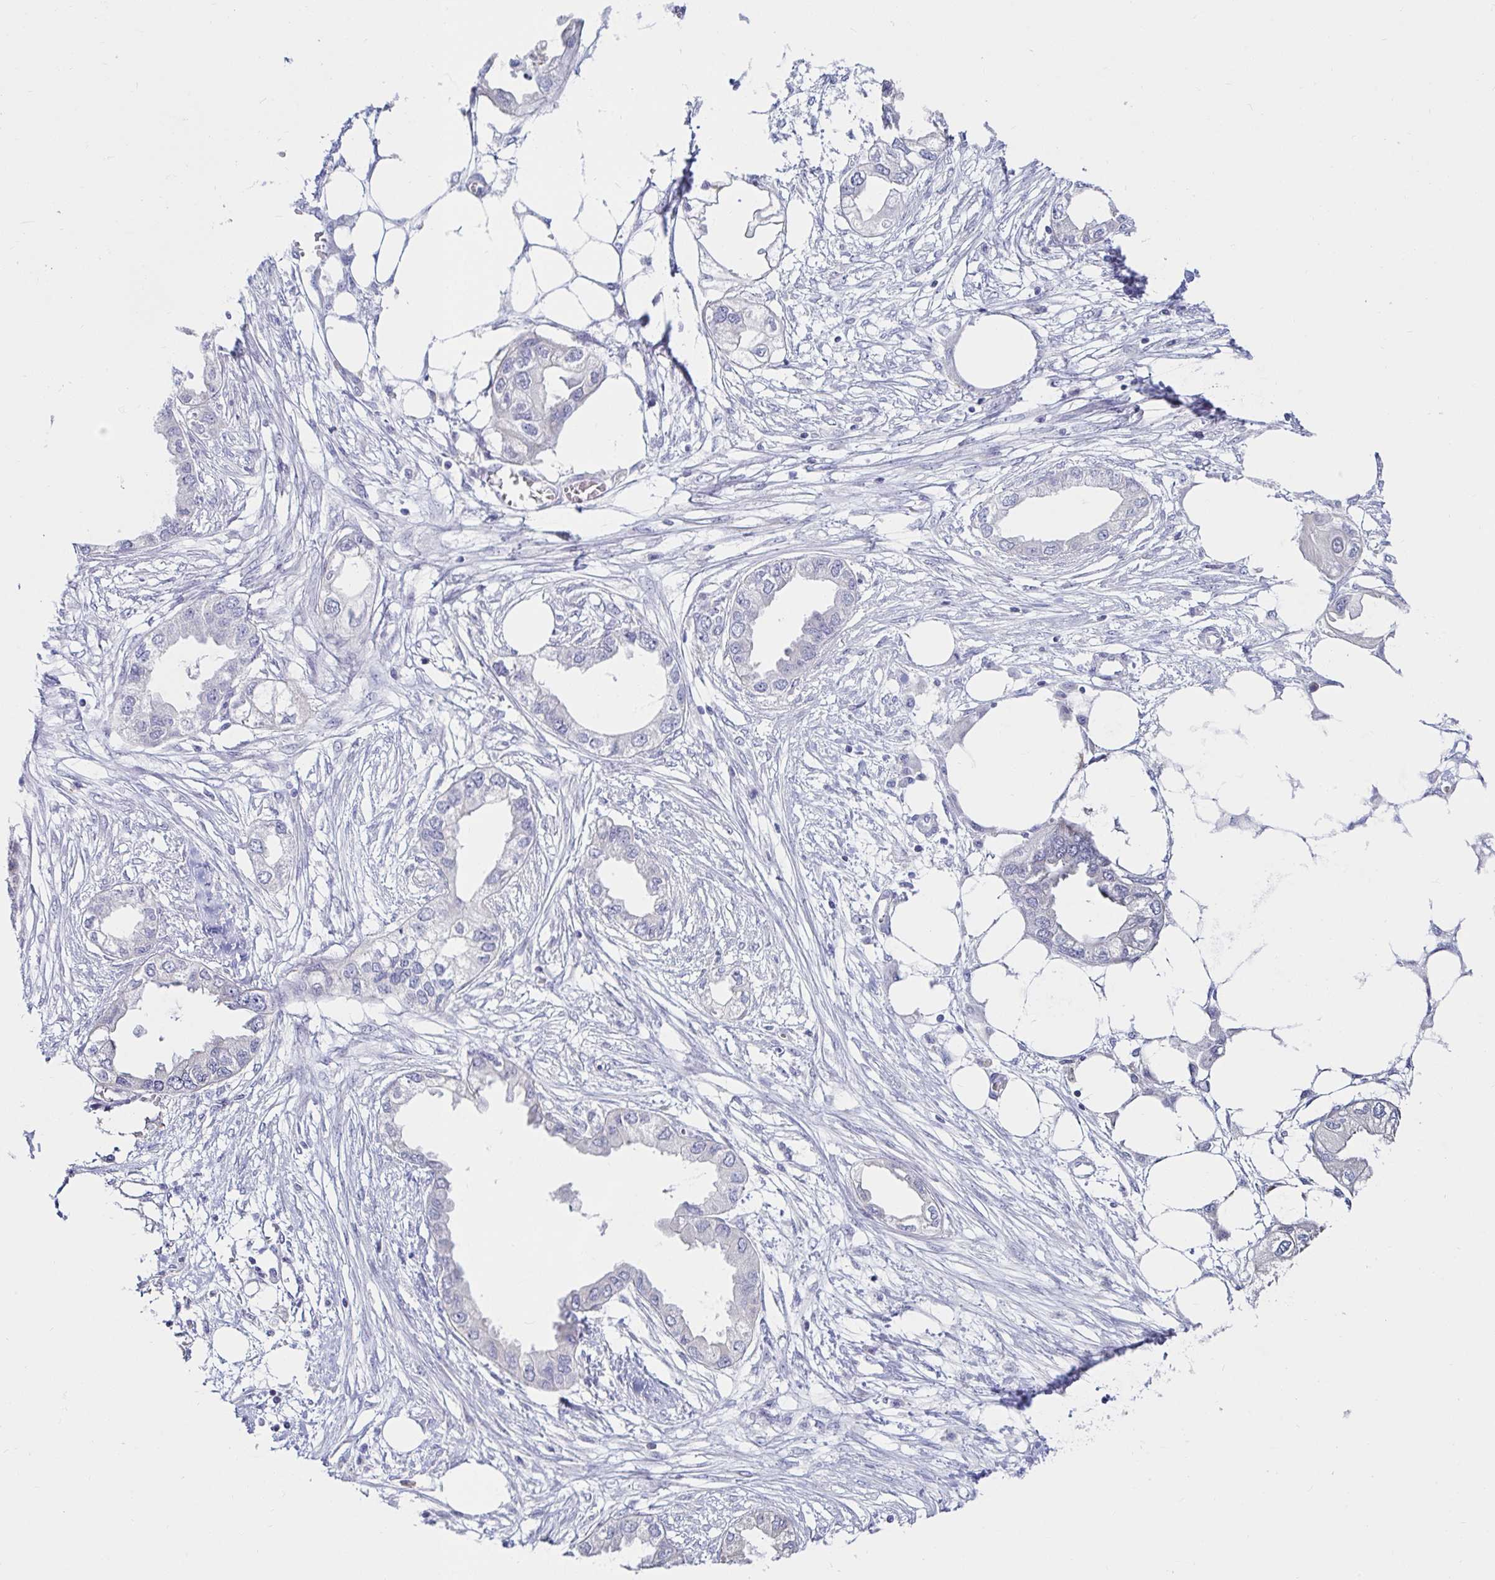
{"staining": {"intensity": "negative", "quantity": "none", "location": "none"}, "tissue": "endometrial cancer", "cell_type": "Tumor cells", "image_type": "cancer", "snomed": [{"axis": "morphology", "description": "Adenocarcinoma, NOS"}, {"axis": "morphology", "description": "Adenocarcinoma, metastatic, NOS"}, {"axis": "topography", "description": "Adipose tissue"}, {"axis": "topography", "description": "Endometrium"}], "caption": "DAB (3,3'-diaminobenzidine) immunohistochemical staining of endometrial cancer displays no significant positivity in tumor cells. The staining was performed using DAB (3,3'-diaminobenzidine) to visualize the protein expression in brown, while the nuclei were stained in blue with hematoxylin (Magnification: 20x).", "gene": "C4orf17", "patient": {"sex": "female", "age": 67}}